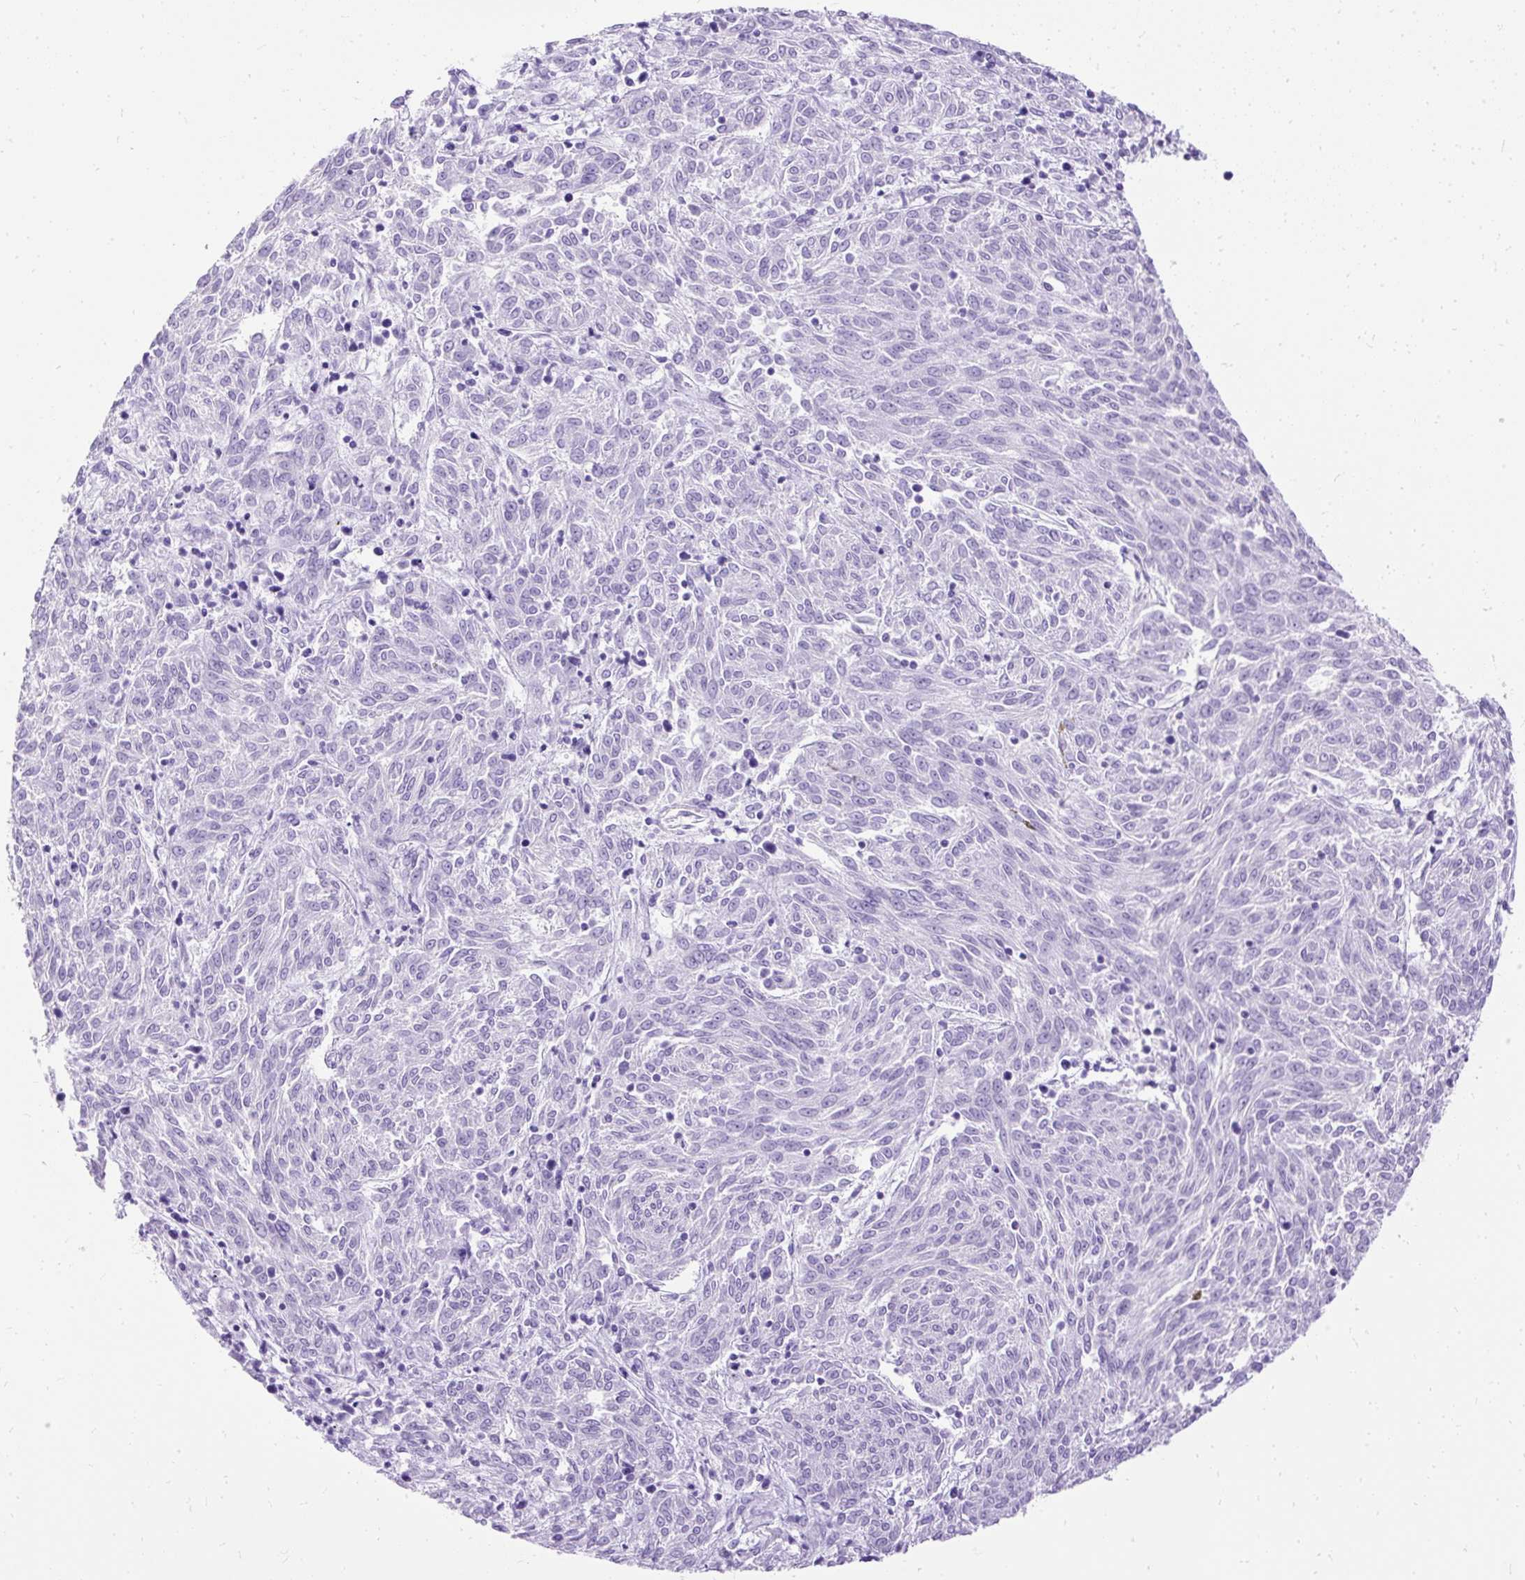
{"staining": {"intensity": "negative", "quantity": "none", "location": "none"}, "tissue": "melanoma", "cell_type": "Tumor cells", "image_type": "cancer", "snomed": [{"axis": "morphology", "description": "Malignant melanoma, NOS"}, {"axis": "topography", "description": "Skin"}], "caption": "IHC image of neoplastic tissue: human melanoma stained with DAB reveals no significant protein positivity in tumor cells.", "gene": "HEY1", "patient": {"sex": "female", "age": 72}}